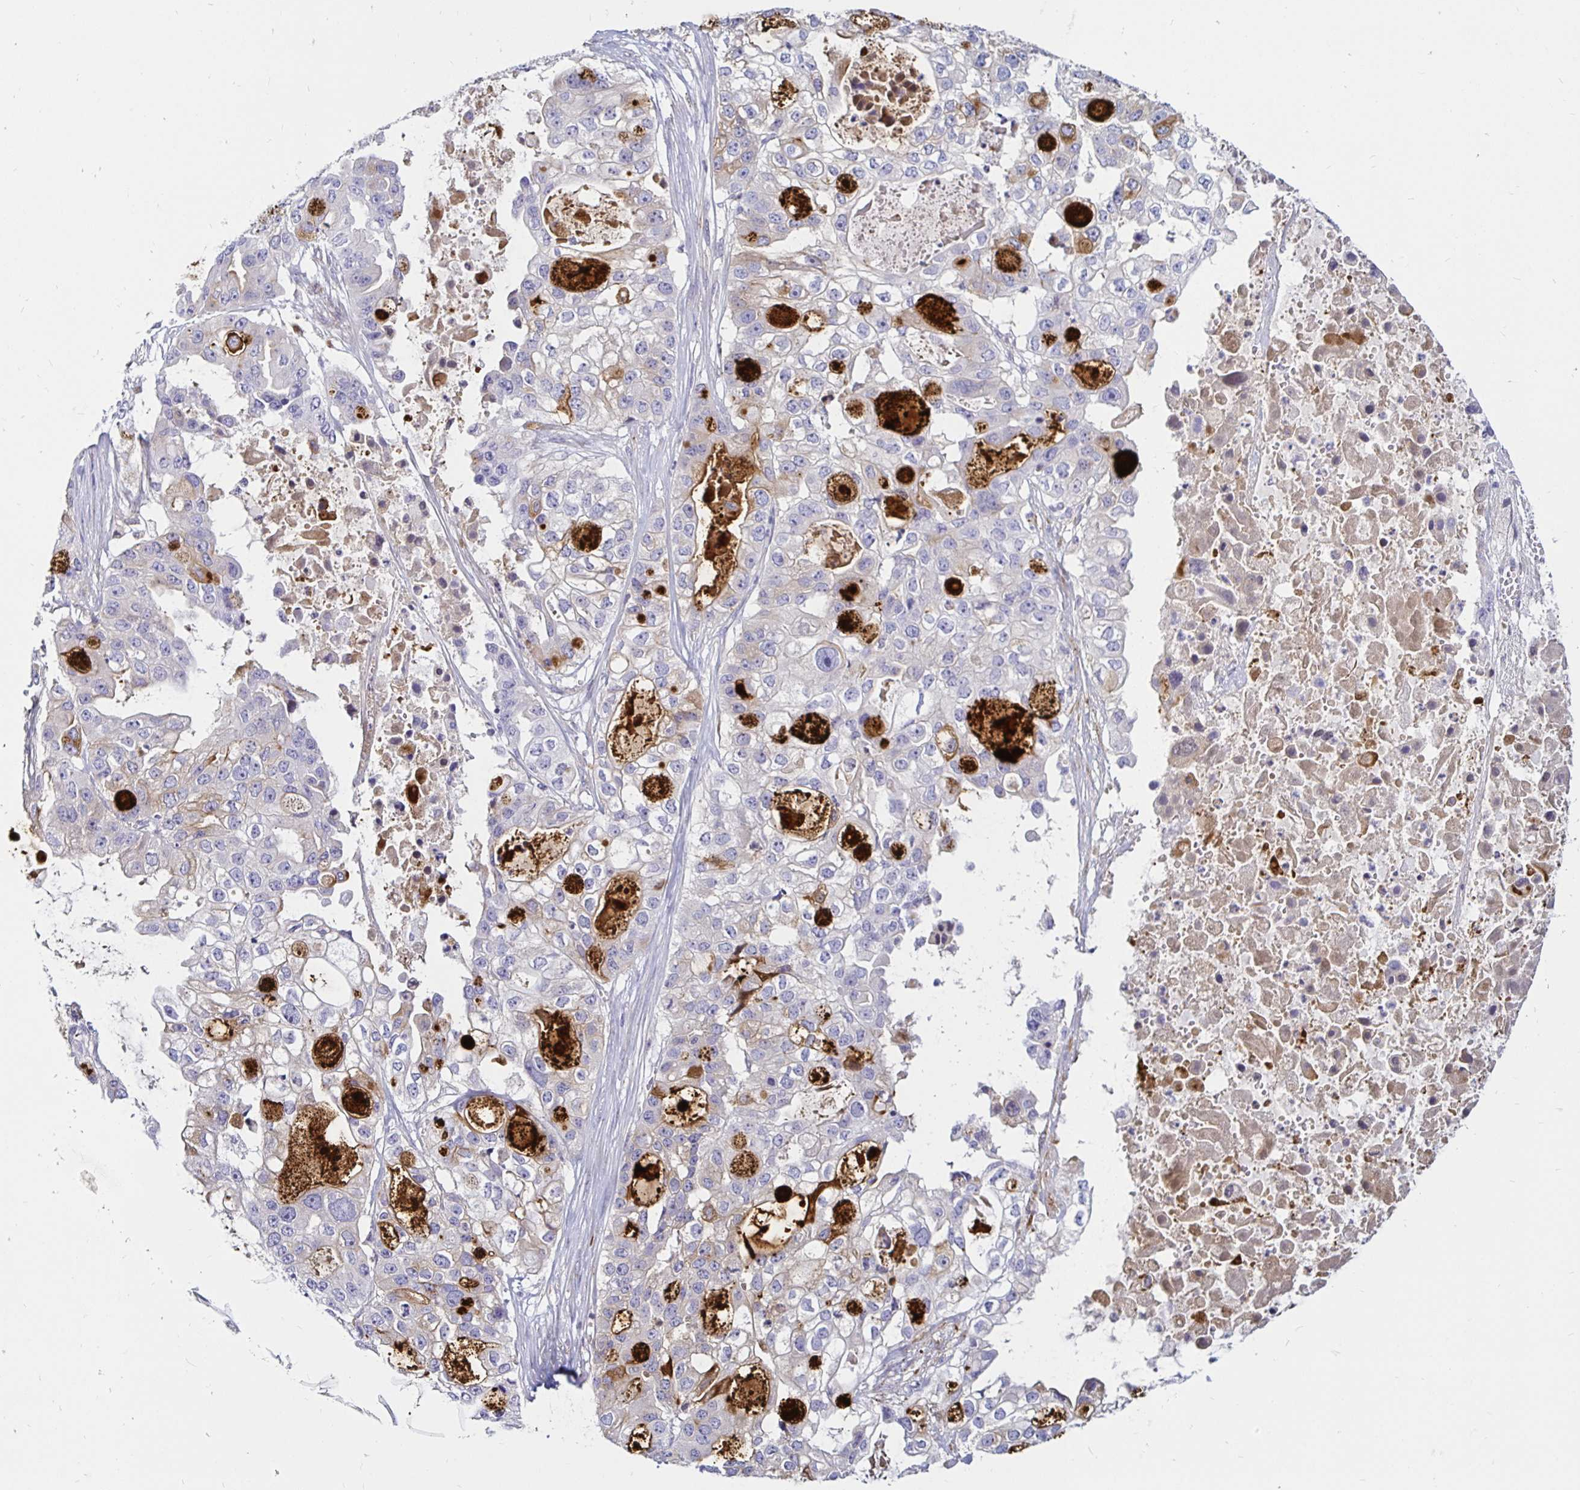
{"staining": {"intensity": "moderate", "quantity": "<25%", "location": "cytoplasmic/membranous"}, "tissue": "ovarian cancer", "cell_type": "Tumor cells", "image_type": "cancer", "snomed": [{"axis": "morphology", "description": "Cystadenocarcinoma, serous, NOS"}, {"axis": "topography", "description": "Ovary"}], "caption": "Protein expression analysis of serous cystadenocarcinoma (ovarian) exhibits moderate cytoplasmic/membranous expression in about <25% of tumor cells.", "gene": "TIMP1", "patient": {"sex": "female", "age": 56}}